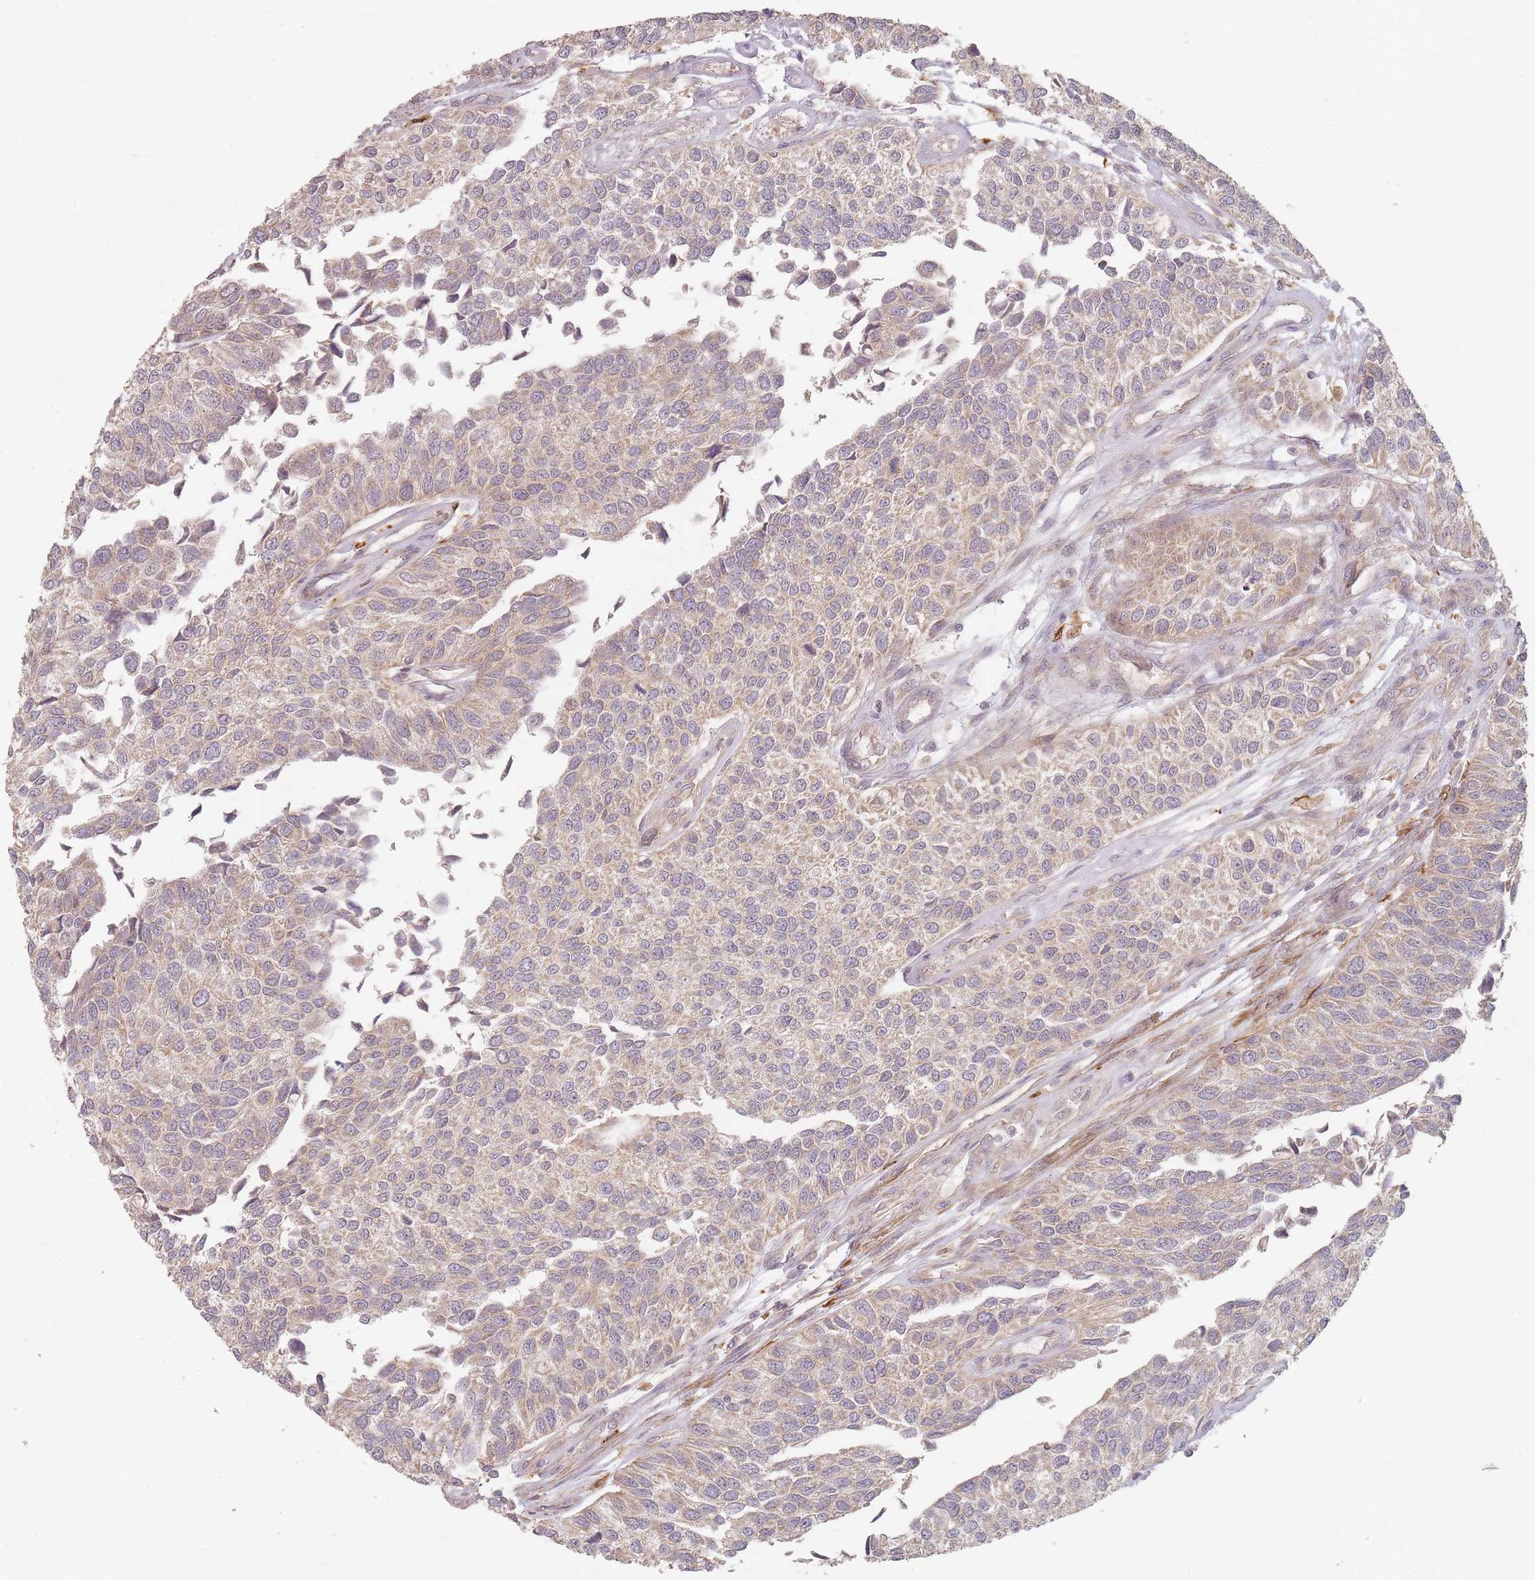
{"staining": {"intensity": "negative", "quantity": "none", "location": "none"}, "tissue": "urothelial cancer", "cell_type": "Tumor cells", "image_type": "cancer", "snomed": [{"axis": "morphology", "description": "Urothelial carcinoma, NOS"}, {"axis": "topography", "description": "Urinary bladder"}], "caption": "Immunohistochemical staining of urothelial cancer shows no significant expression in tumor cells.", "gene": "MRPS6", "patient": {"sex": "male", "age": 55}}